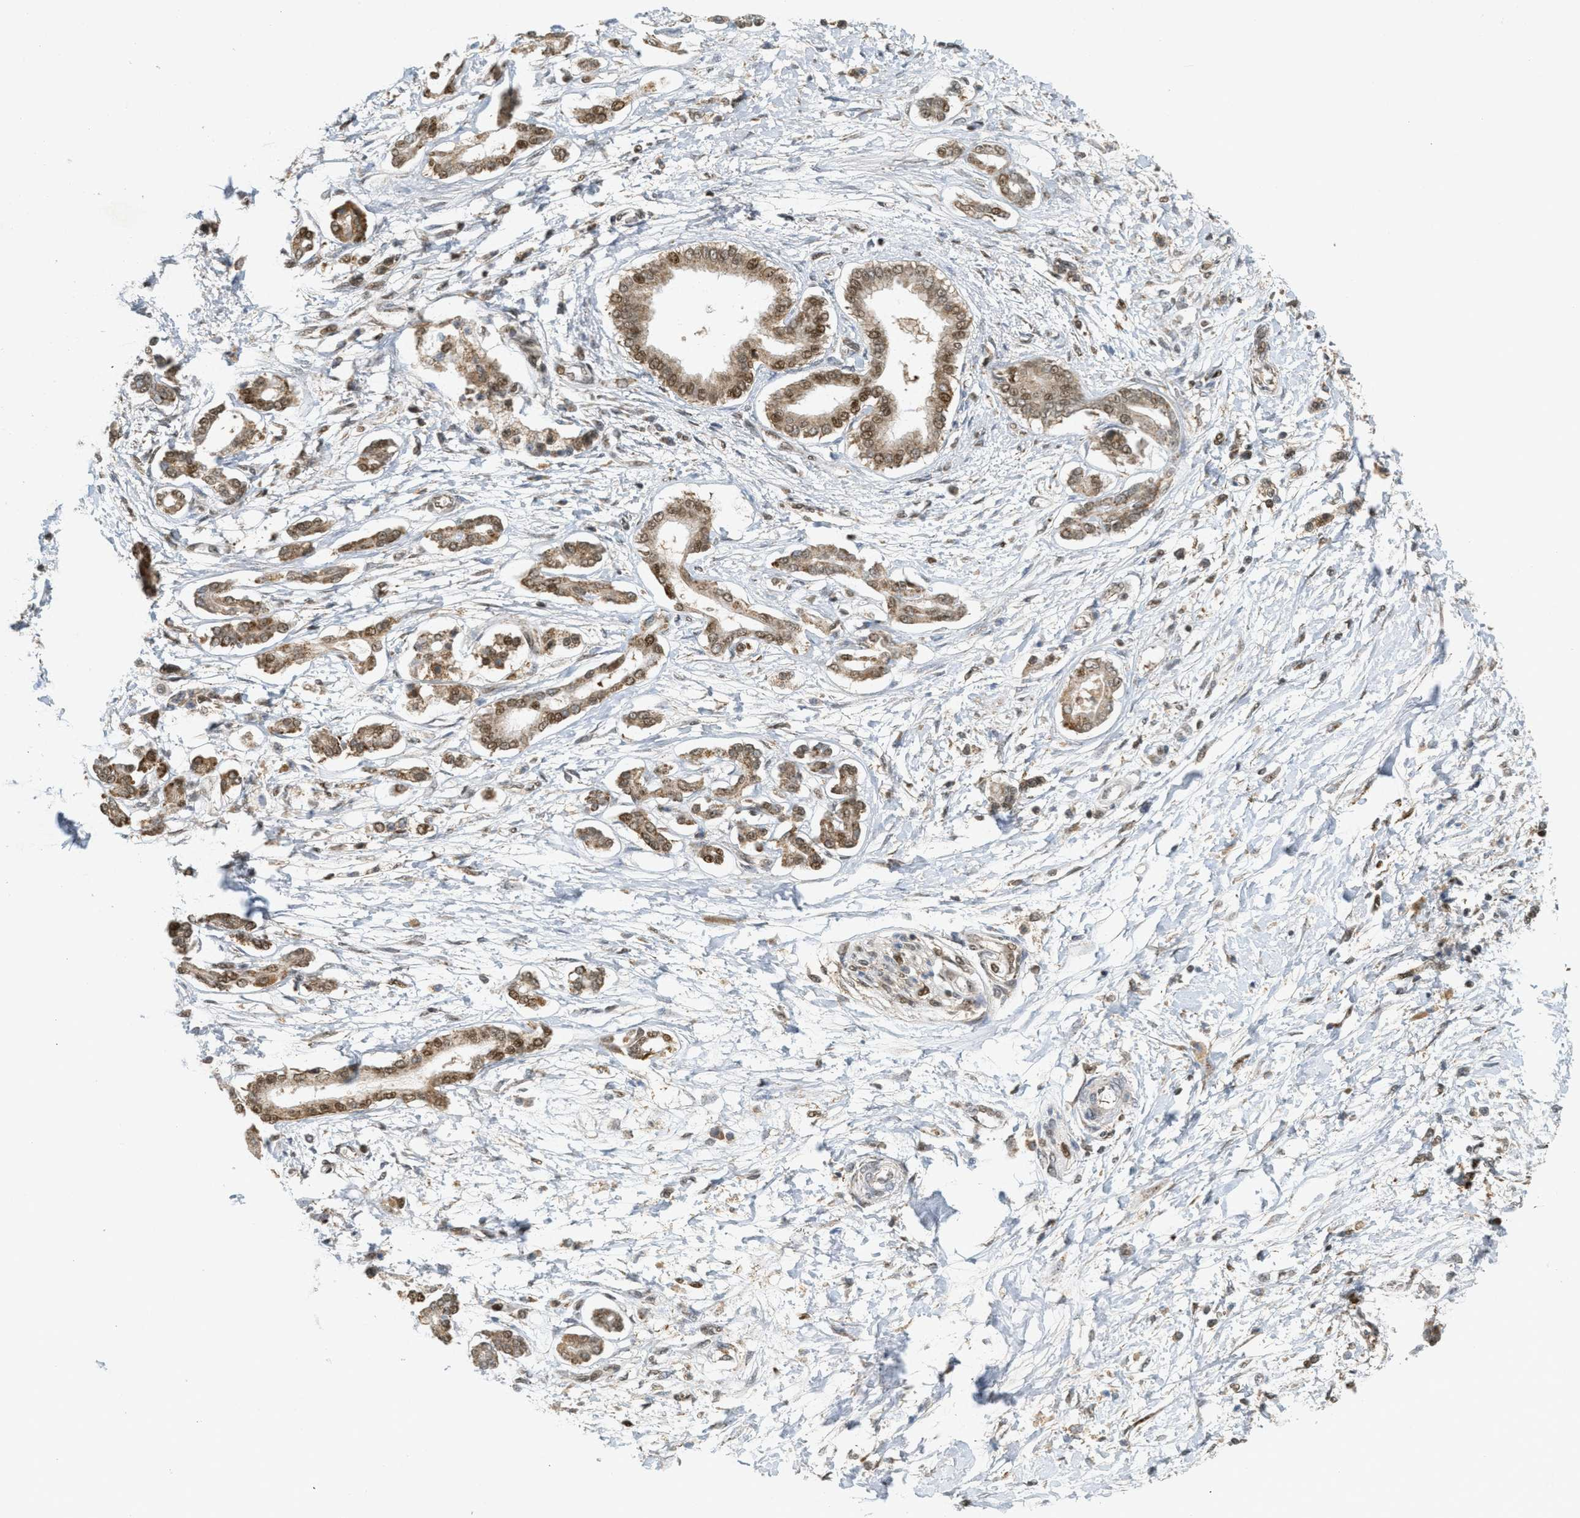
{"staining": {"intensity": "moderate", "quantity": ">75%", "location": "cytoplasmic/membranous,nuclear"}, "tissue": "pancreatic cancer", "cell_type": "Tumor cells", "image_type": "cancer", "snomed": [{"axis": "morphology", "description": "Adenocarcinoma, NOS"}, {"axis": "topography", "description": "Pancreas"}], "caption": "A medium amount of moderate cytoplasmic/membranous and nuclear staining is seen in about >75% of tumor cells in pancreatic adenocarcinoma tissue. The staining was performed using DAB, with brown indicating positive protein expression. Nuclei are stained blue with hematoxylin.", "gene": "TLK1", "patient": {"sex": "male", "age": 56}}